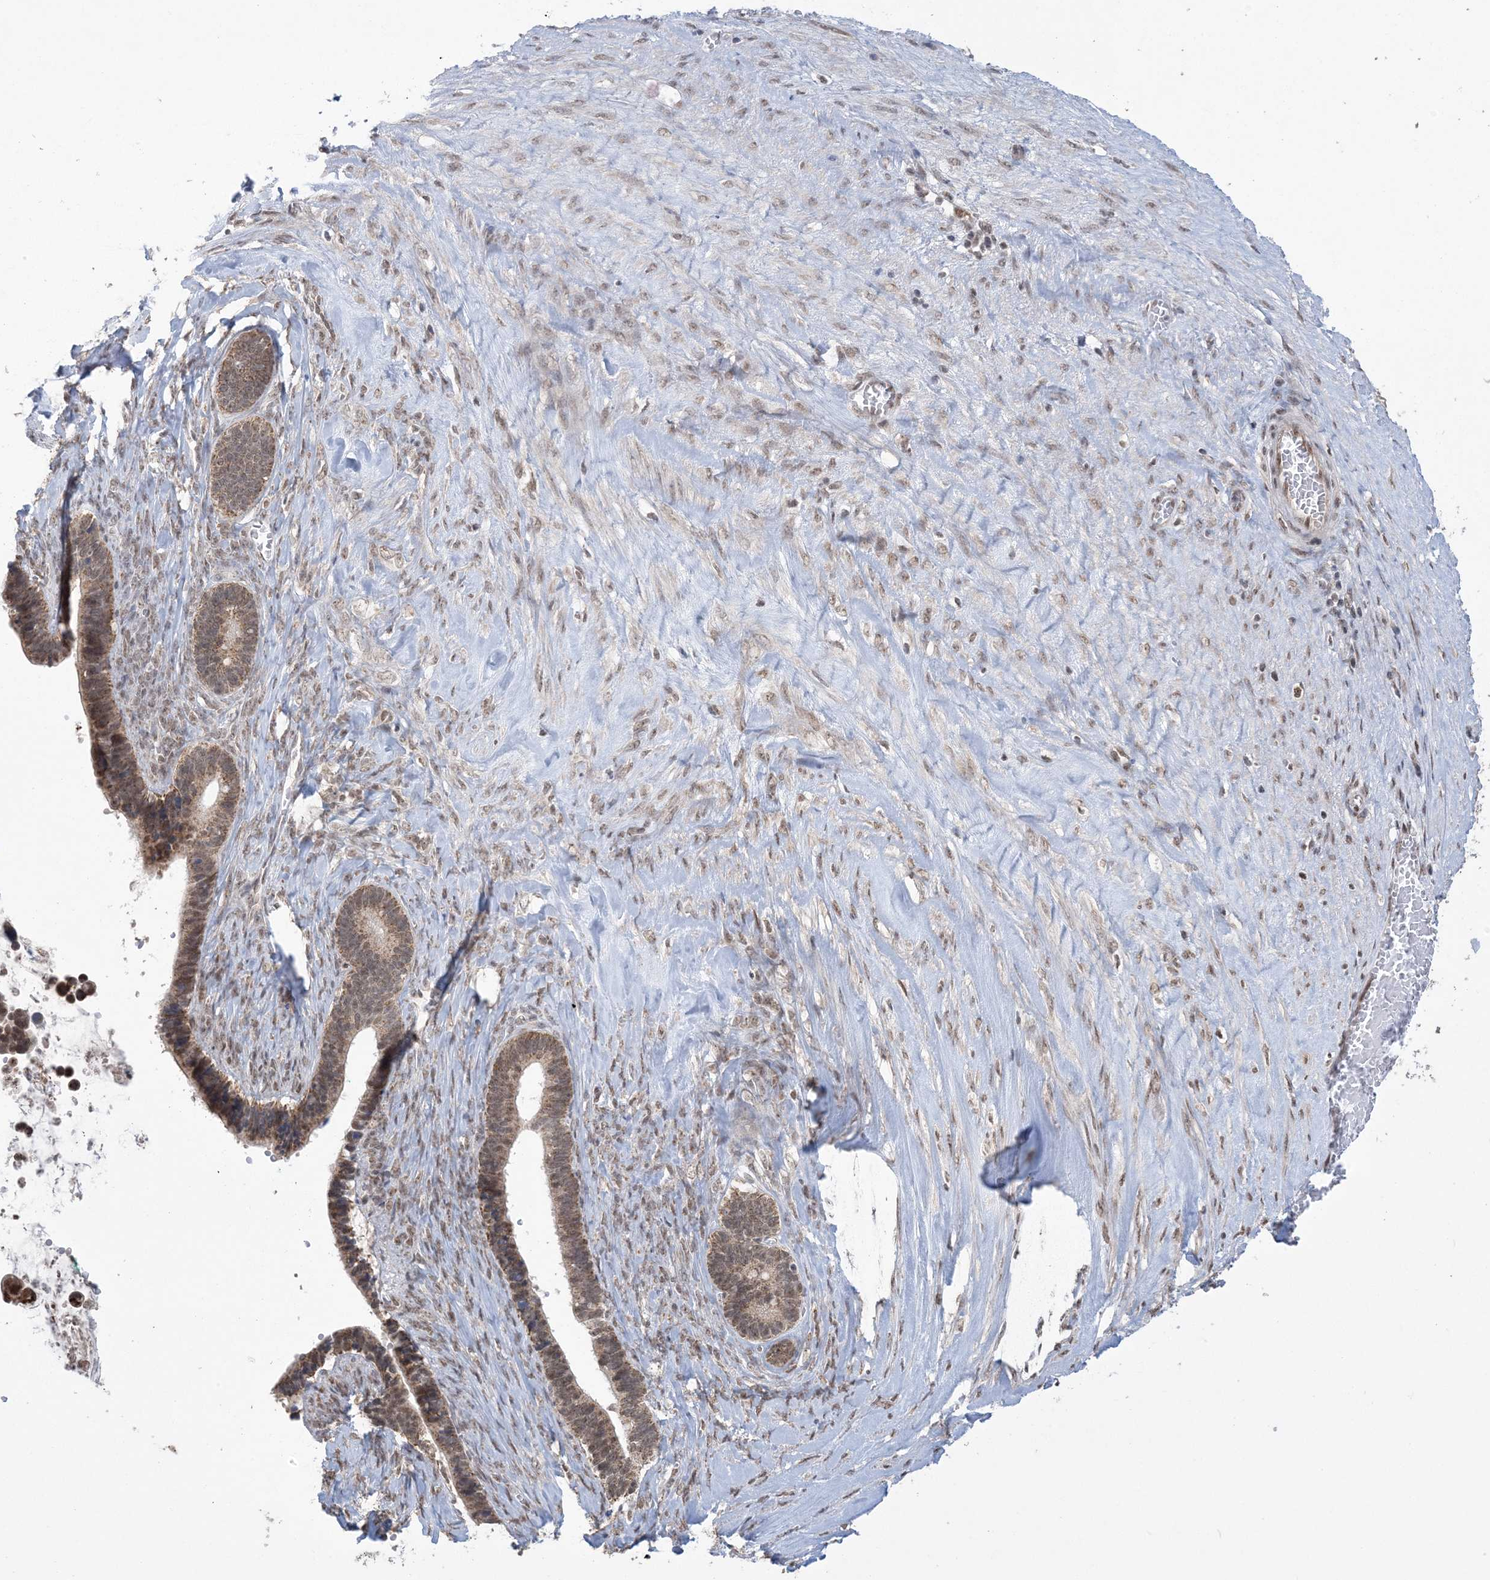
{"staining": {"intensity": "moderate", "quantity": ">75%", "location": "cytoplasmic/membranous,nuclear"}, "tissue": "ovarian cancer", "cell_type": "Tumor cells", "image_type": "cancer", "snomed": [{"axis": "morphology", "description": "Cystadenocarcinoma, serous, NOS"}, {"axis": "topography", "description": "Ovary"}], "caption": "The photomicrograph shows a brown stain indicating the presence of a protein in the cytoplasmic/membranous and nuclear of tumor cells in serous cystadenocarcinoma (ovarian).", "gene": "TRMT10C", "patient": {"sex": "female", "age": 56}}